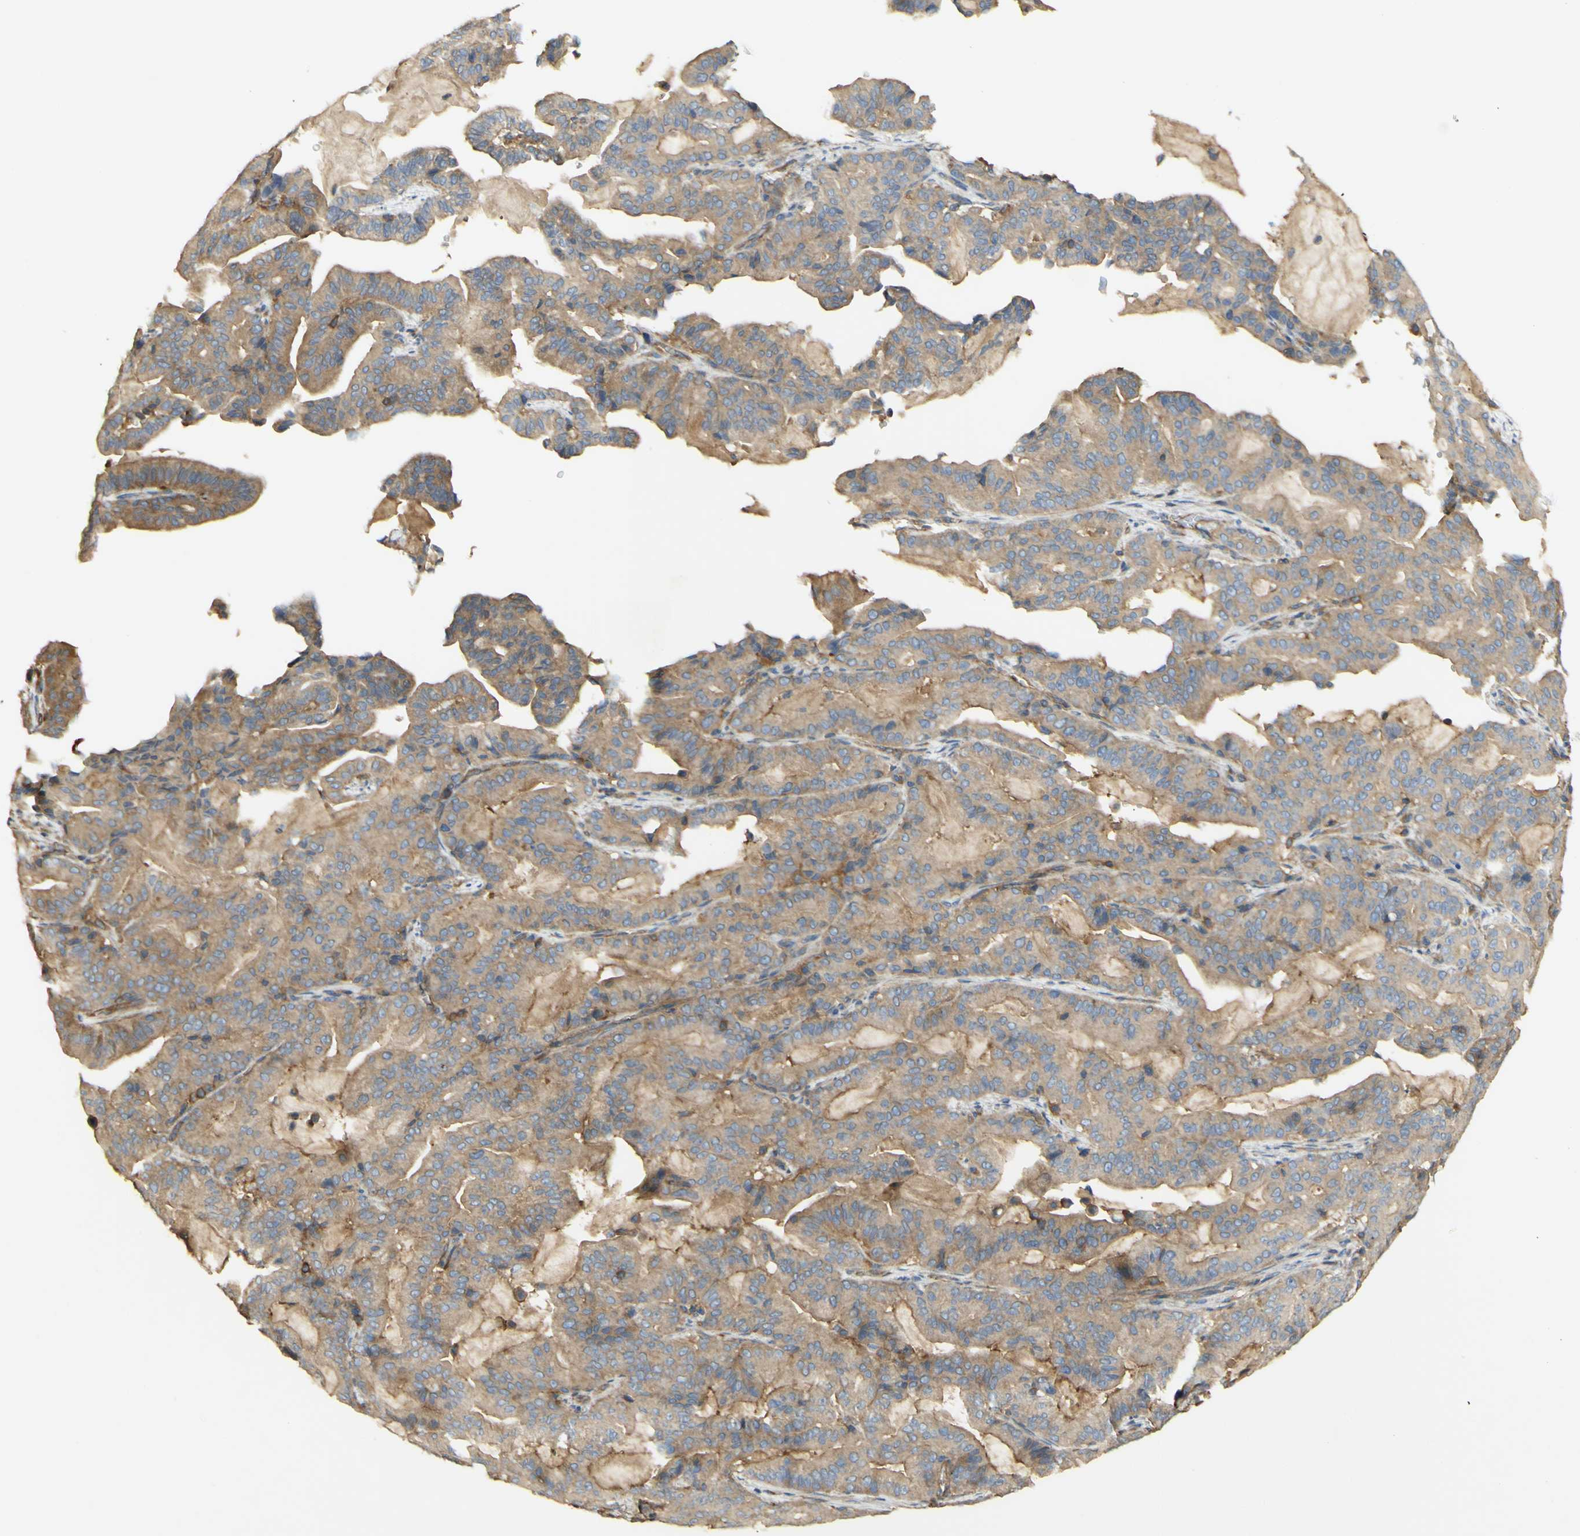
{"staining": {"intensity": "moderate", "quantity": ">75%", "location": "cytoplasmic/membranous"}, "tissue": "pancreatic cancer", "cell_type": "Tumor cells", "image_type": "cancer", "snomed": [{"axis": "morphology", "description": "Adenocarcinoma, NOS"}, {"axis": "topography", "description": "Pancreas"}], "caption": "A brown stain labels moderate cytoplasmic/membranous expression of a protein in human pancreatic adenocarcinoma tumor cells. Using DAB (3,3'-diaminobenzidine) (brown) and hematoxylin (blue) stains, captured at high magnification using brightfield microscopy.", "gene": "IKBKG", "patient": {"sex": "male", "age": 63}}